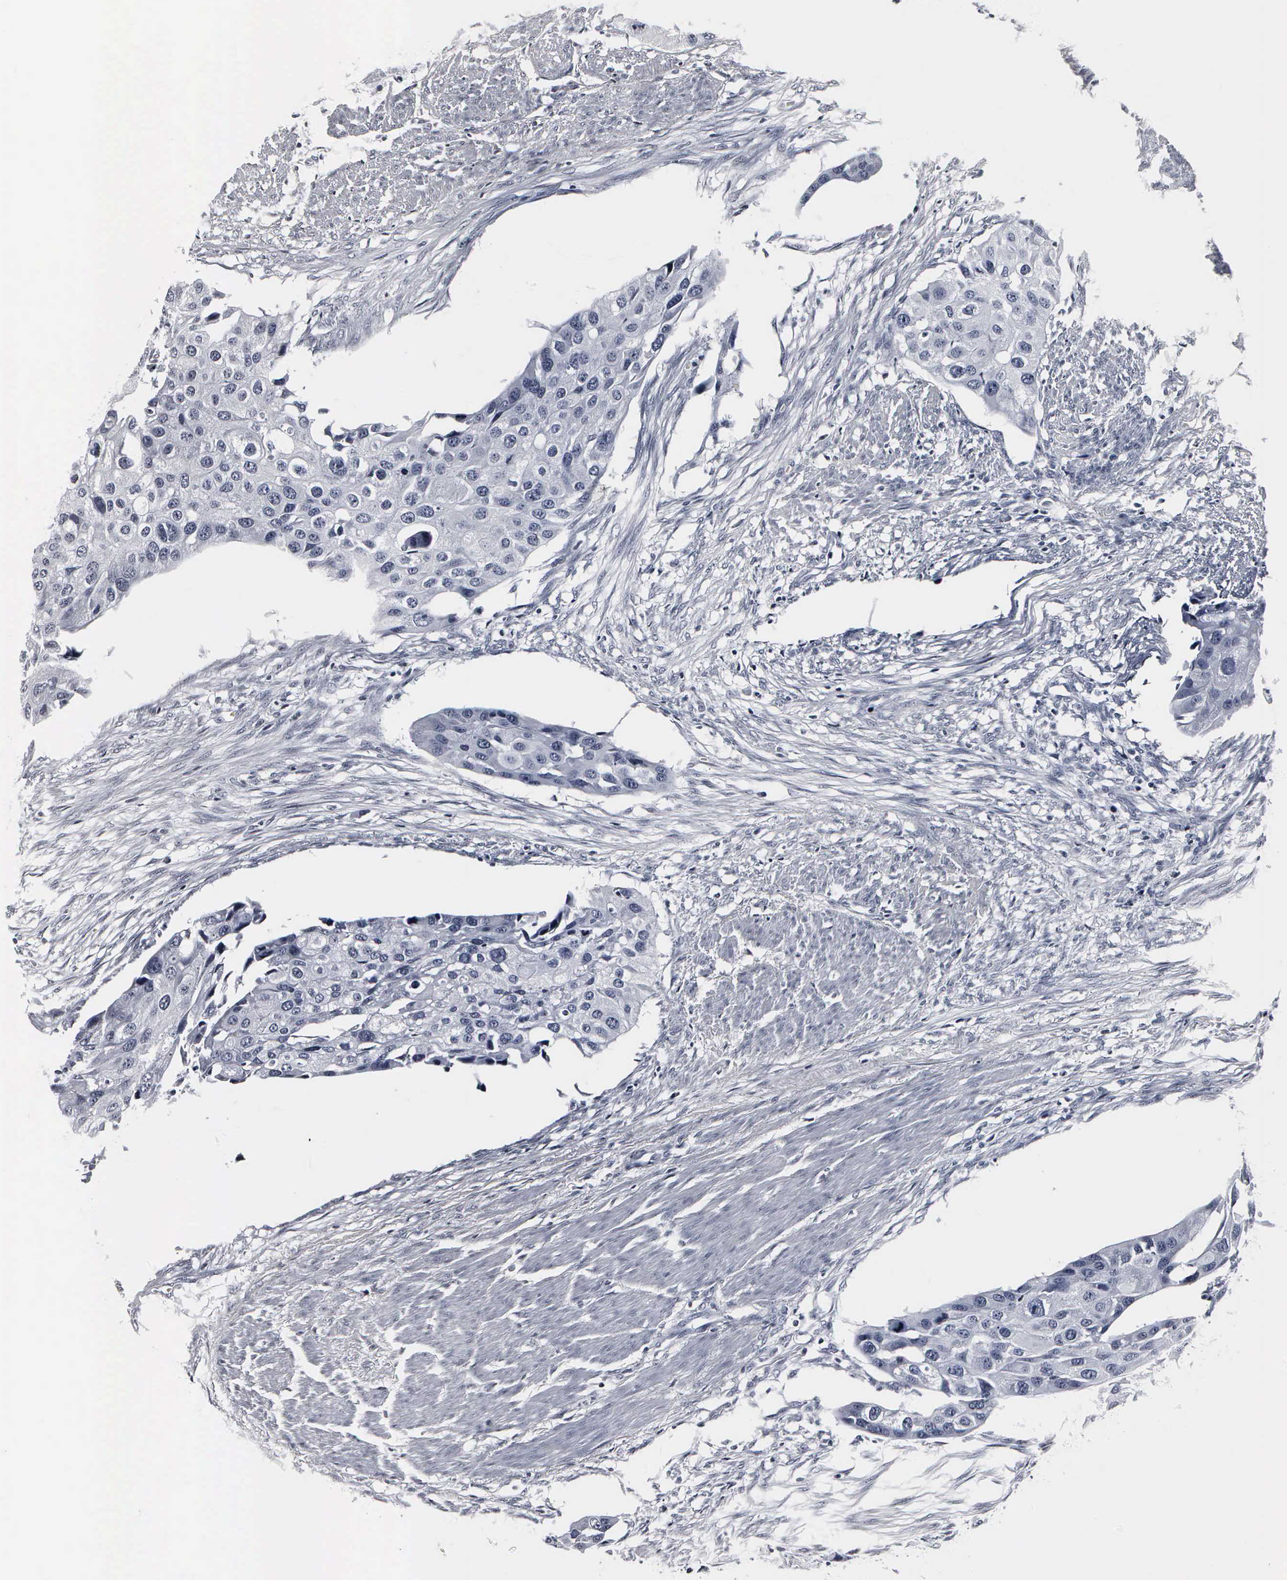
{"staining": {"intensity": "negative", "quantity": "none", "location": "none"}, "tissue": "urothelial cancer", "cell_type": "Tumor cells", "image_type": "cancer", "snomed": [{"axis": "morphology", "description": "Urothelial carcinoma, High grade"}, {"axis": "topography", "description": "Urinary bladder"}], "caption": "High-grade urothelial carcinoma stained for a protein using immunohistochemistry (IHC) displays no positivity tumor cells.", "gene": "DGCR2", "patient": {"sex": "male", "age": 55}}